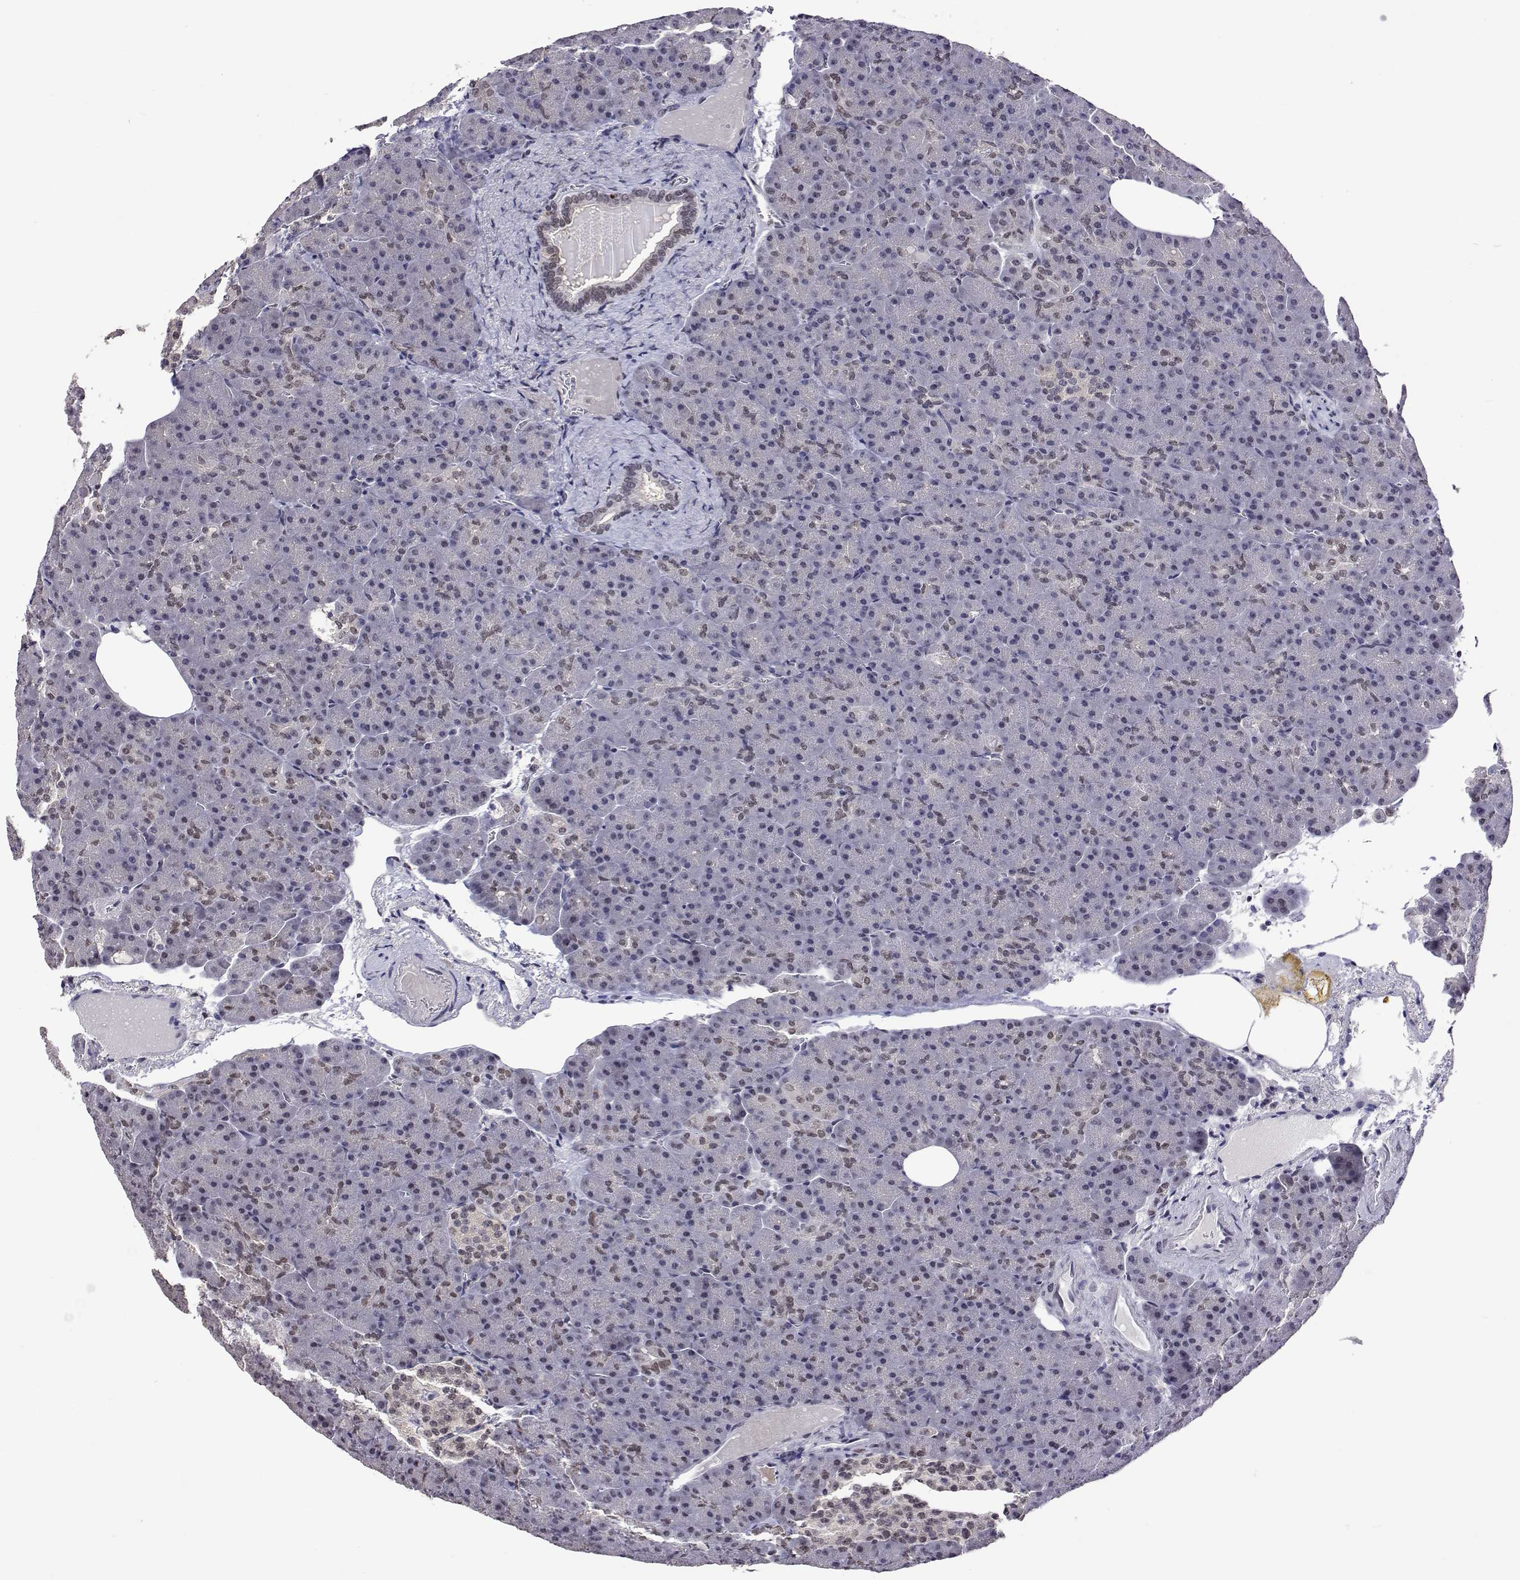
{"staining": {"intensity": "moderate", "quantity": "25%-75%", "location": "nuclear"}, "tissue": "pancreas", "cell_type": "Exocrine glandular cells", "image_type": "normal", "snomed": [{"axis": "morphology", "description": "Normal tissue, NOS"}, {"axis": "topography", "description": "Pancreas"}], "caption": "Pancreas stained with immunohistochemistry exhibits moderate nuclear staining in approximately 25%-75% of exocrine glandular cells.", "gene": "HNRNPA0", "patient": {"sex": "female", "age": 74}}